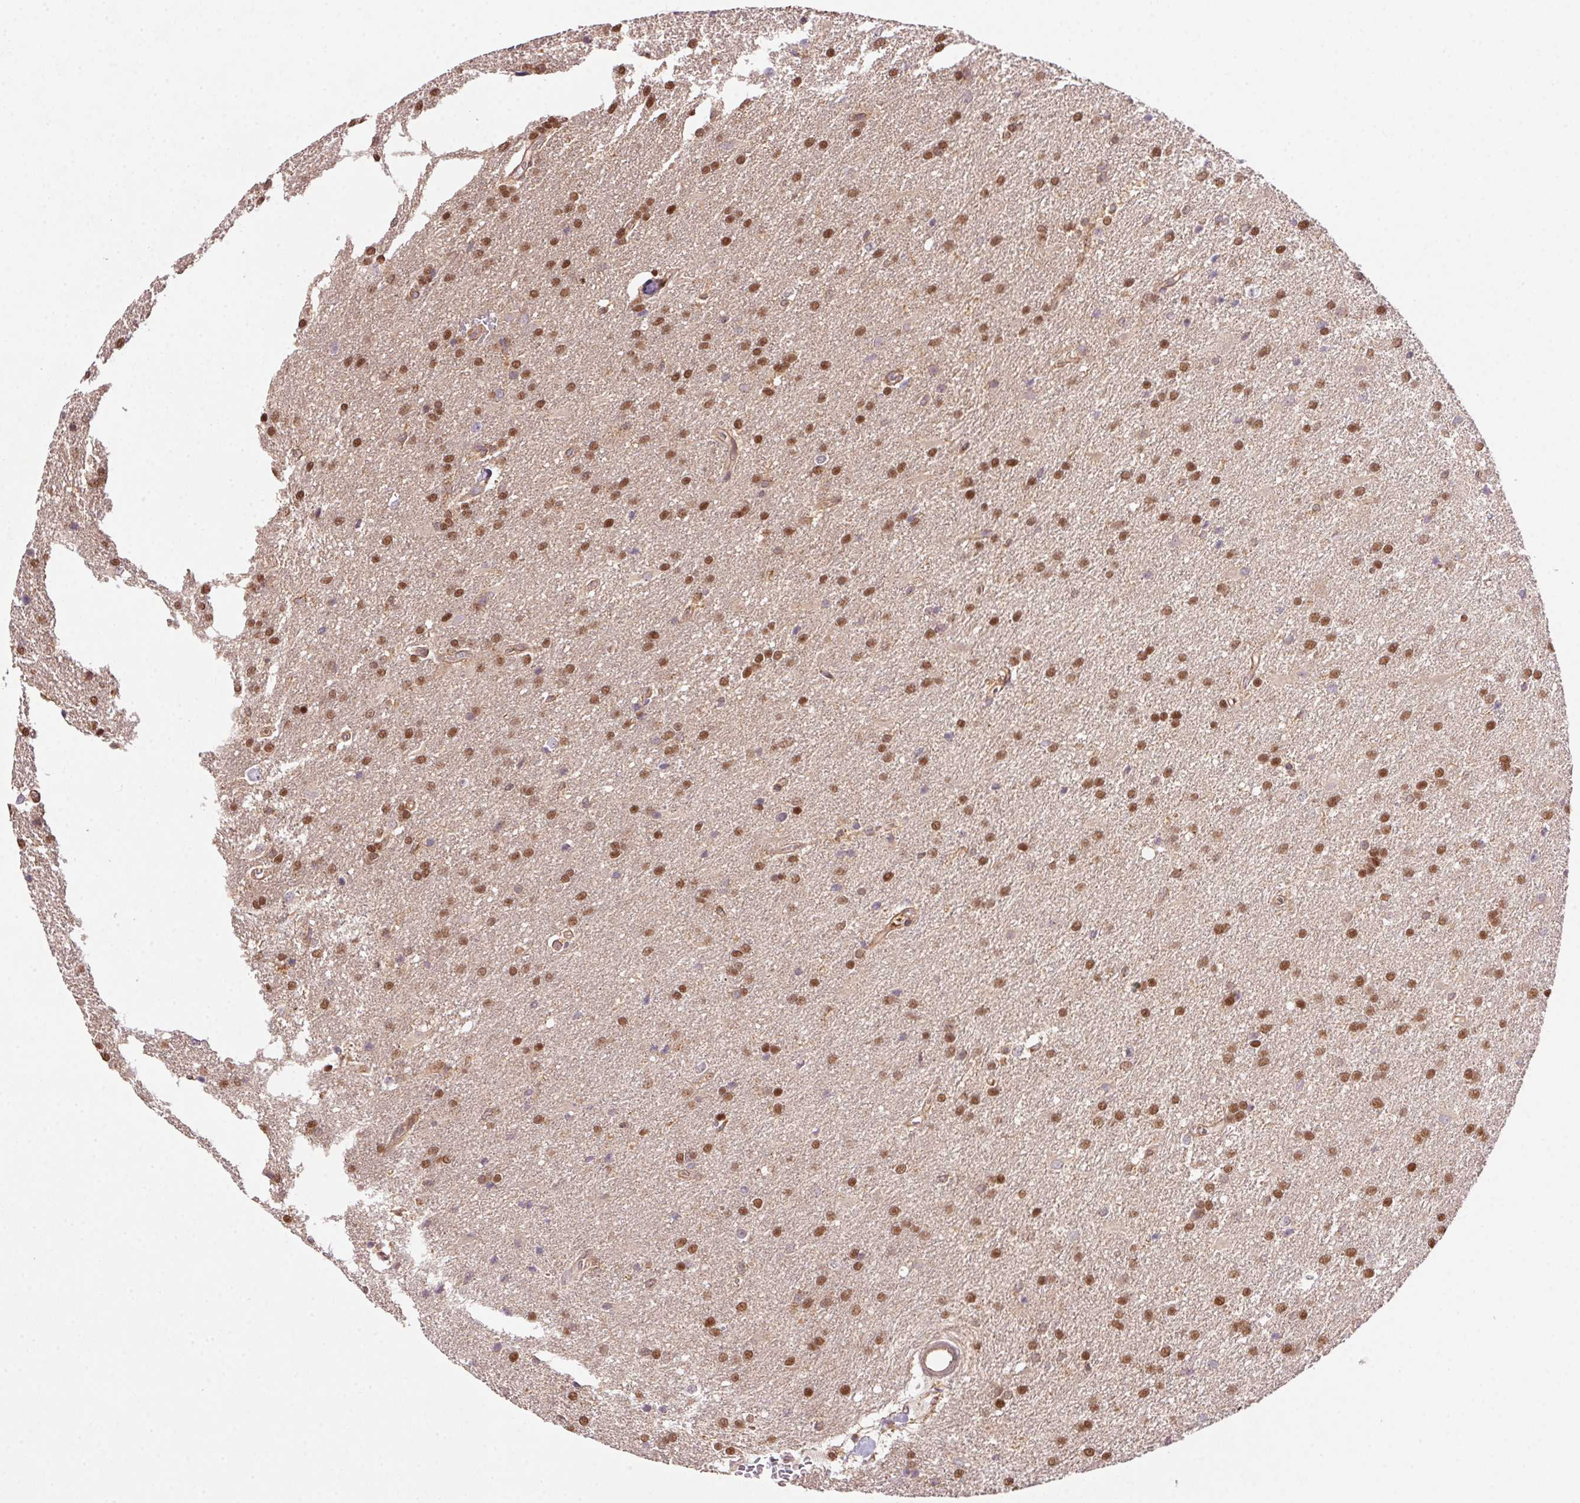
{"staining": {"intensity": "moderate", "quantity": ">75%", "location": "nuclear"}, "tissue": "glioma", "cell_type": "Tumor cells", "image_type": "cancer", "snomed": [{"axis": "morphology", "description": "Glioma, malignant, Low grade"}, {"axis": "topography", "description": "Brain"}], "caption": "An immunohistochemistry (IHC) photomicrograph of tumor tissue is shown. Protein staining in brown shows moderate nuclear positivity in malignant glioma (low-grade) within tumor cells.", "gene": "MEX3D", "patient": {"sex": "male", "age": 66}}